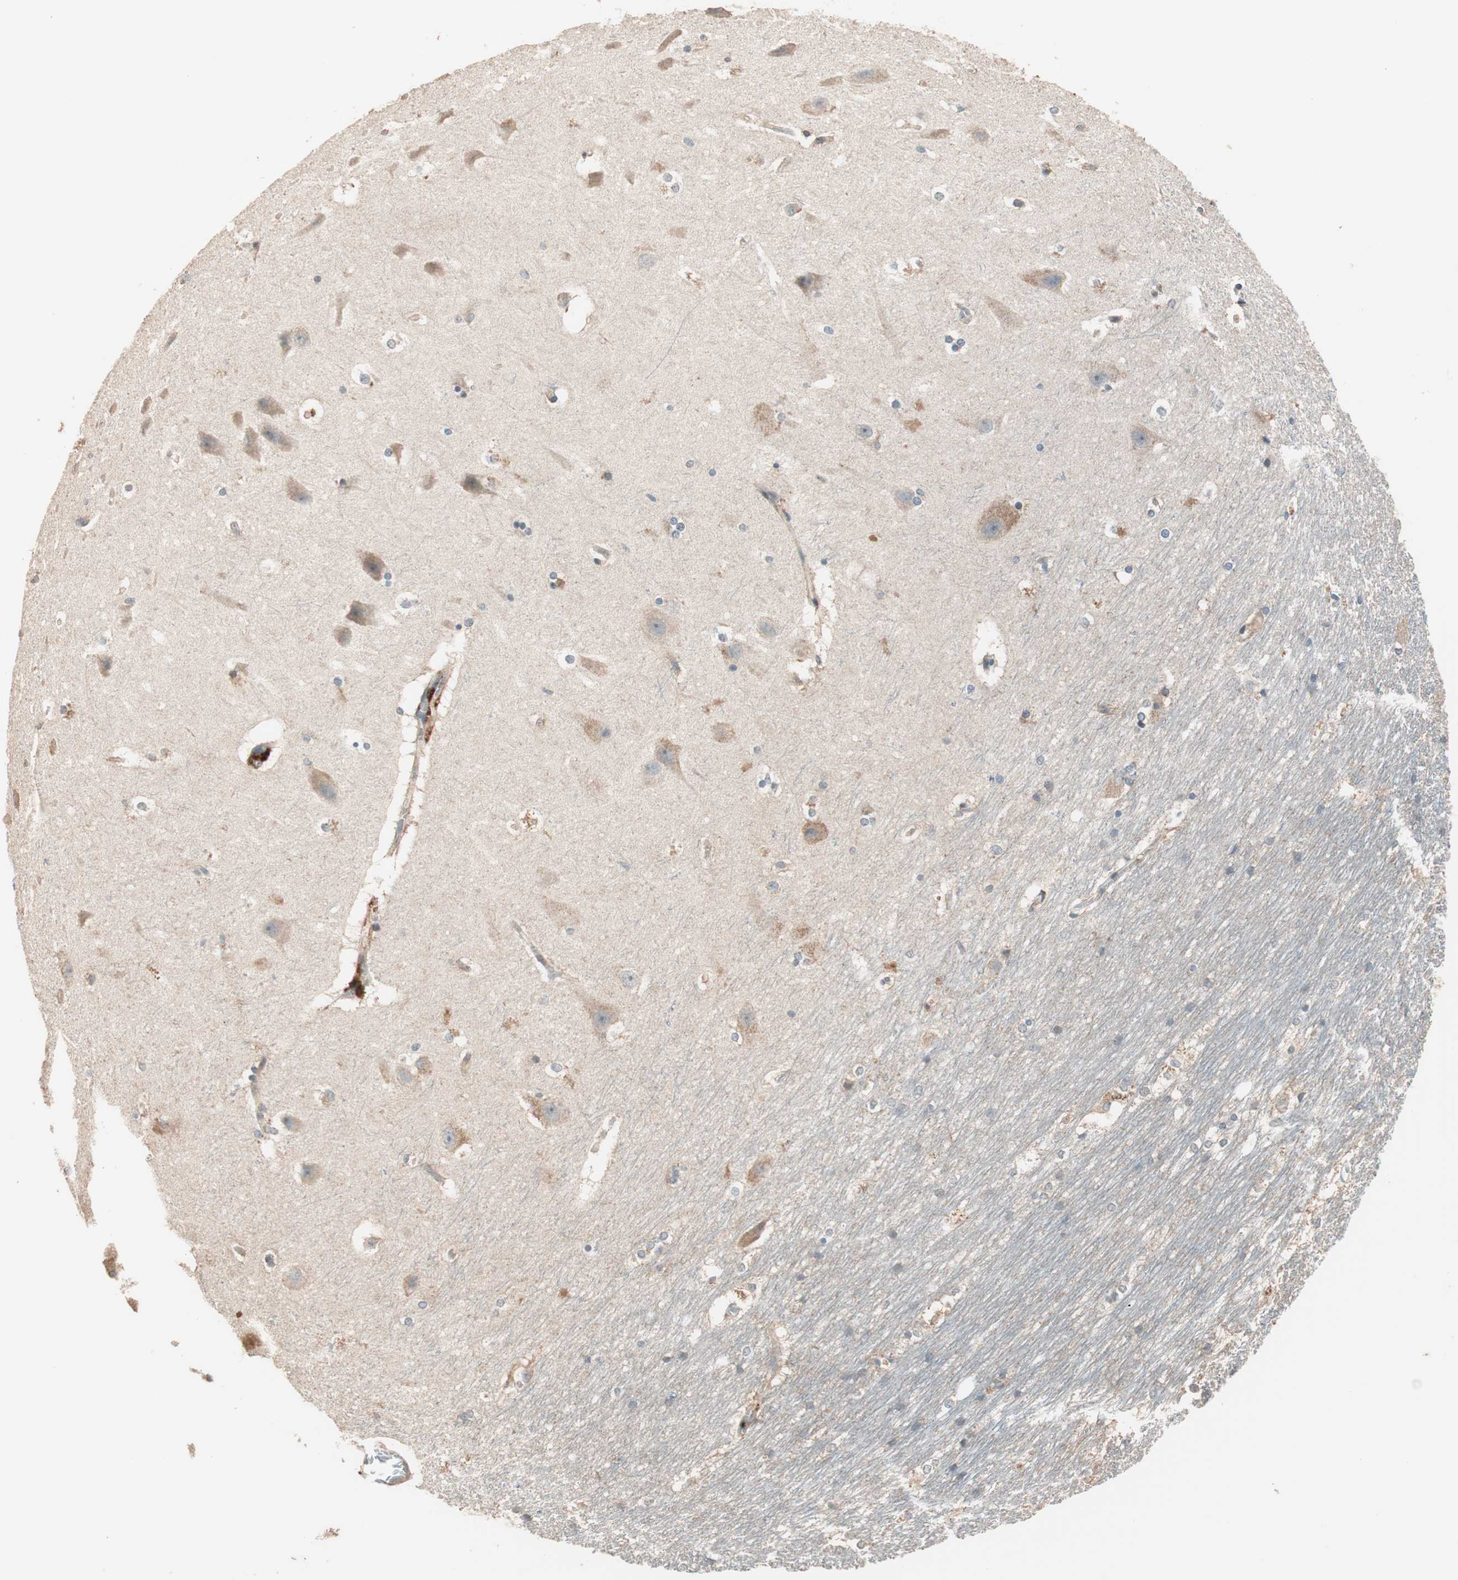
{"staining": {"intensity": "weak", "quantity": "<25%", "location": "cytoplasmic/membranous"}, "tissue": "hippocampus", "cell_type": "Glial cells", "image_type": "normal", "snomed": [{"axis": "morphology", "description": "Normal tissue, NOS"}, {"axis": "topography", "description": "Hippocampus"}], "caption": "The photomicrograph displays no staining of glial cells in unremarkable hippocampus.", "gene": "NFRKB", "patient": {"sex": "female", "age": 19}}